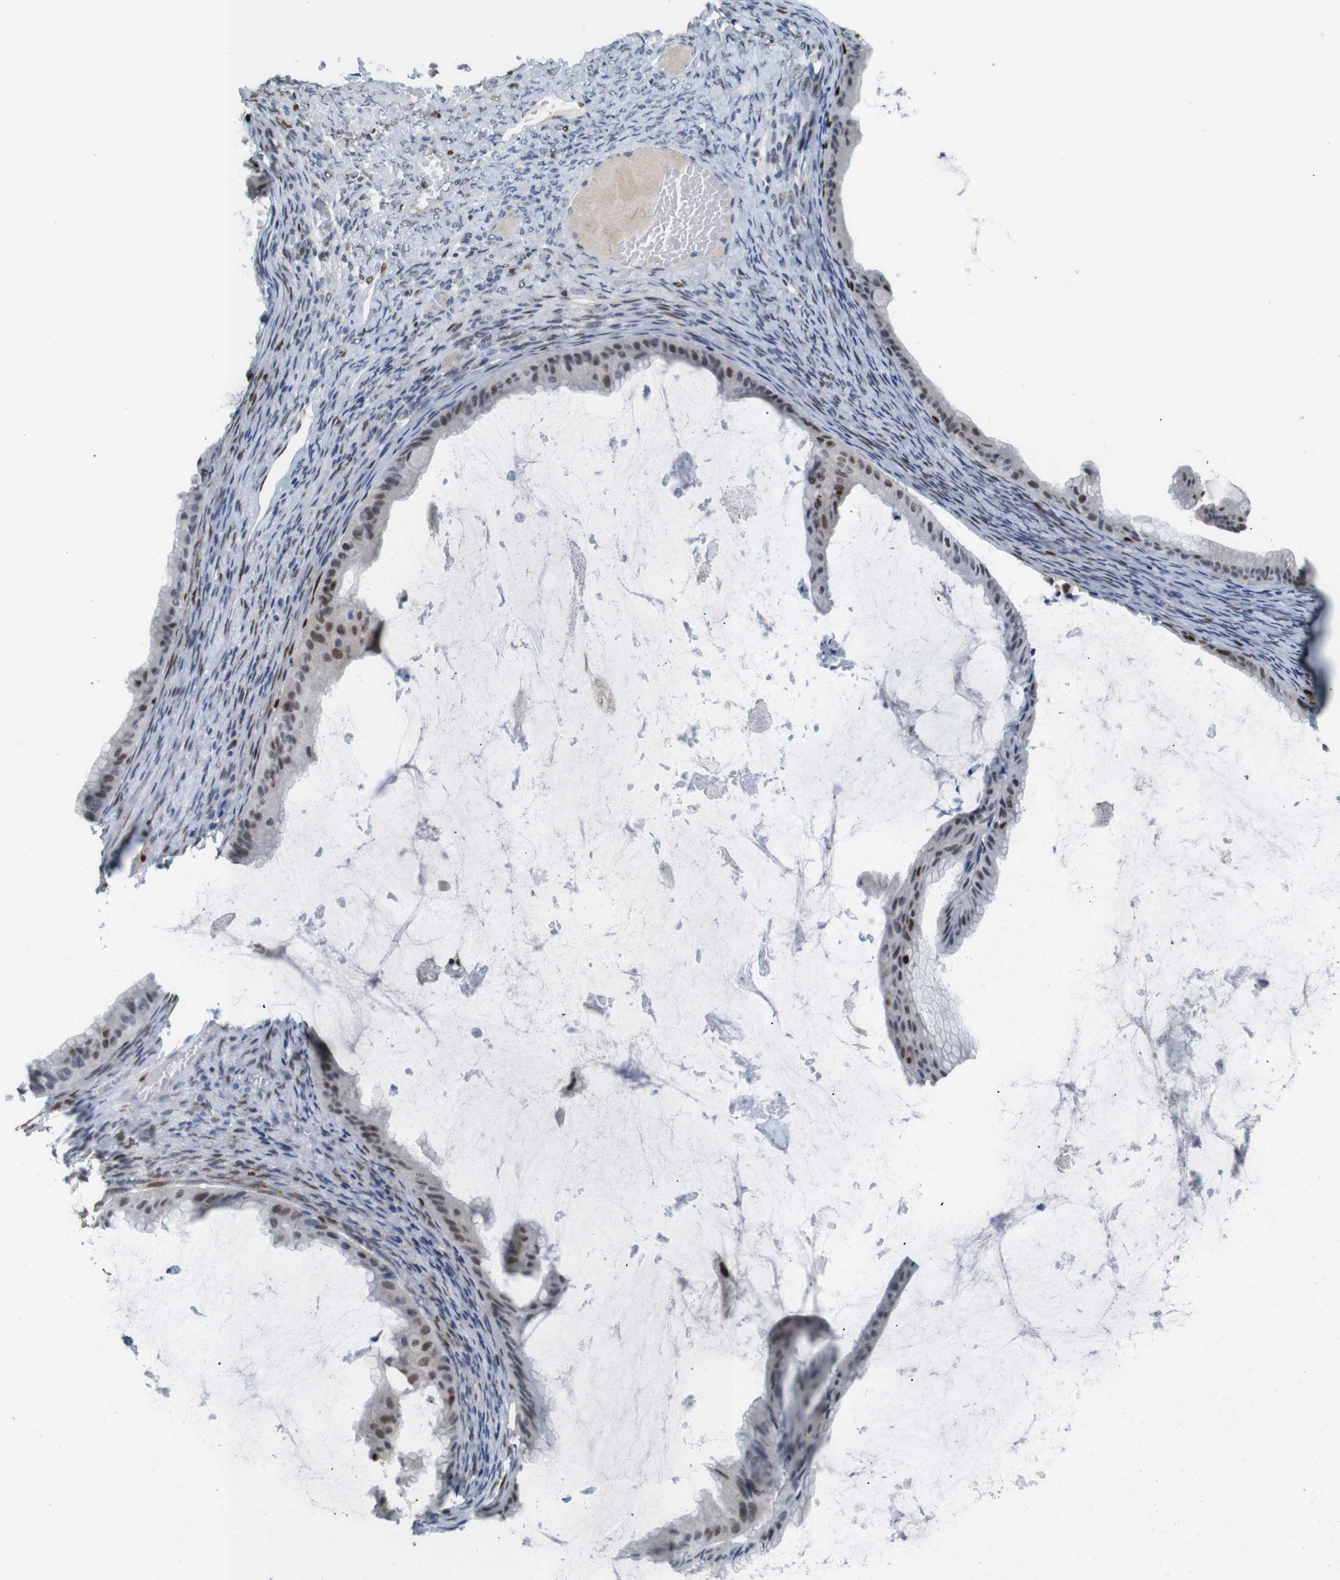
{"staining": {"intensity": "moderate", "quantity": "25%-75%", "location": "nuclear"}, "tissue": "ovarian cancer", "cell_type": "Tumor cells", "image_type": "cancer", "snomed": [{"axis": "morphology", "description": "Cystadenocarcinoma, mucinous, NOS"}, {"axis": "topography", "description": "Ovary"}], "caption": "Moderate nuclear expression for a protein is appreciated in approximately 25%-75% of tumor cells of ovarian mucinous cystadenocarcinoma using immunohistochemistry (IHC).", "gene": "IRF8", "patient": {"sex": "female", "age": 61}}